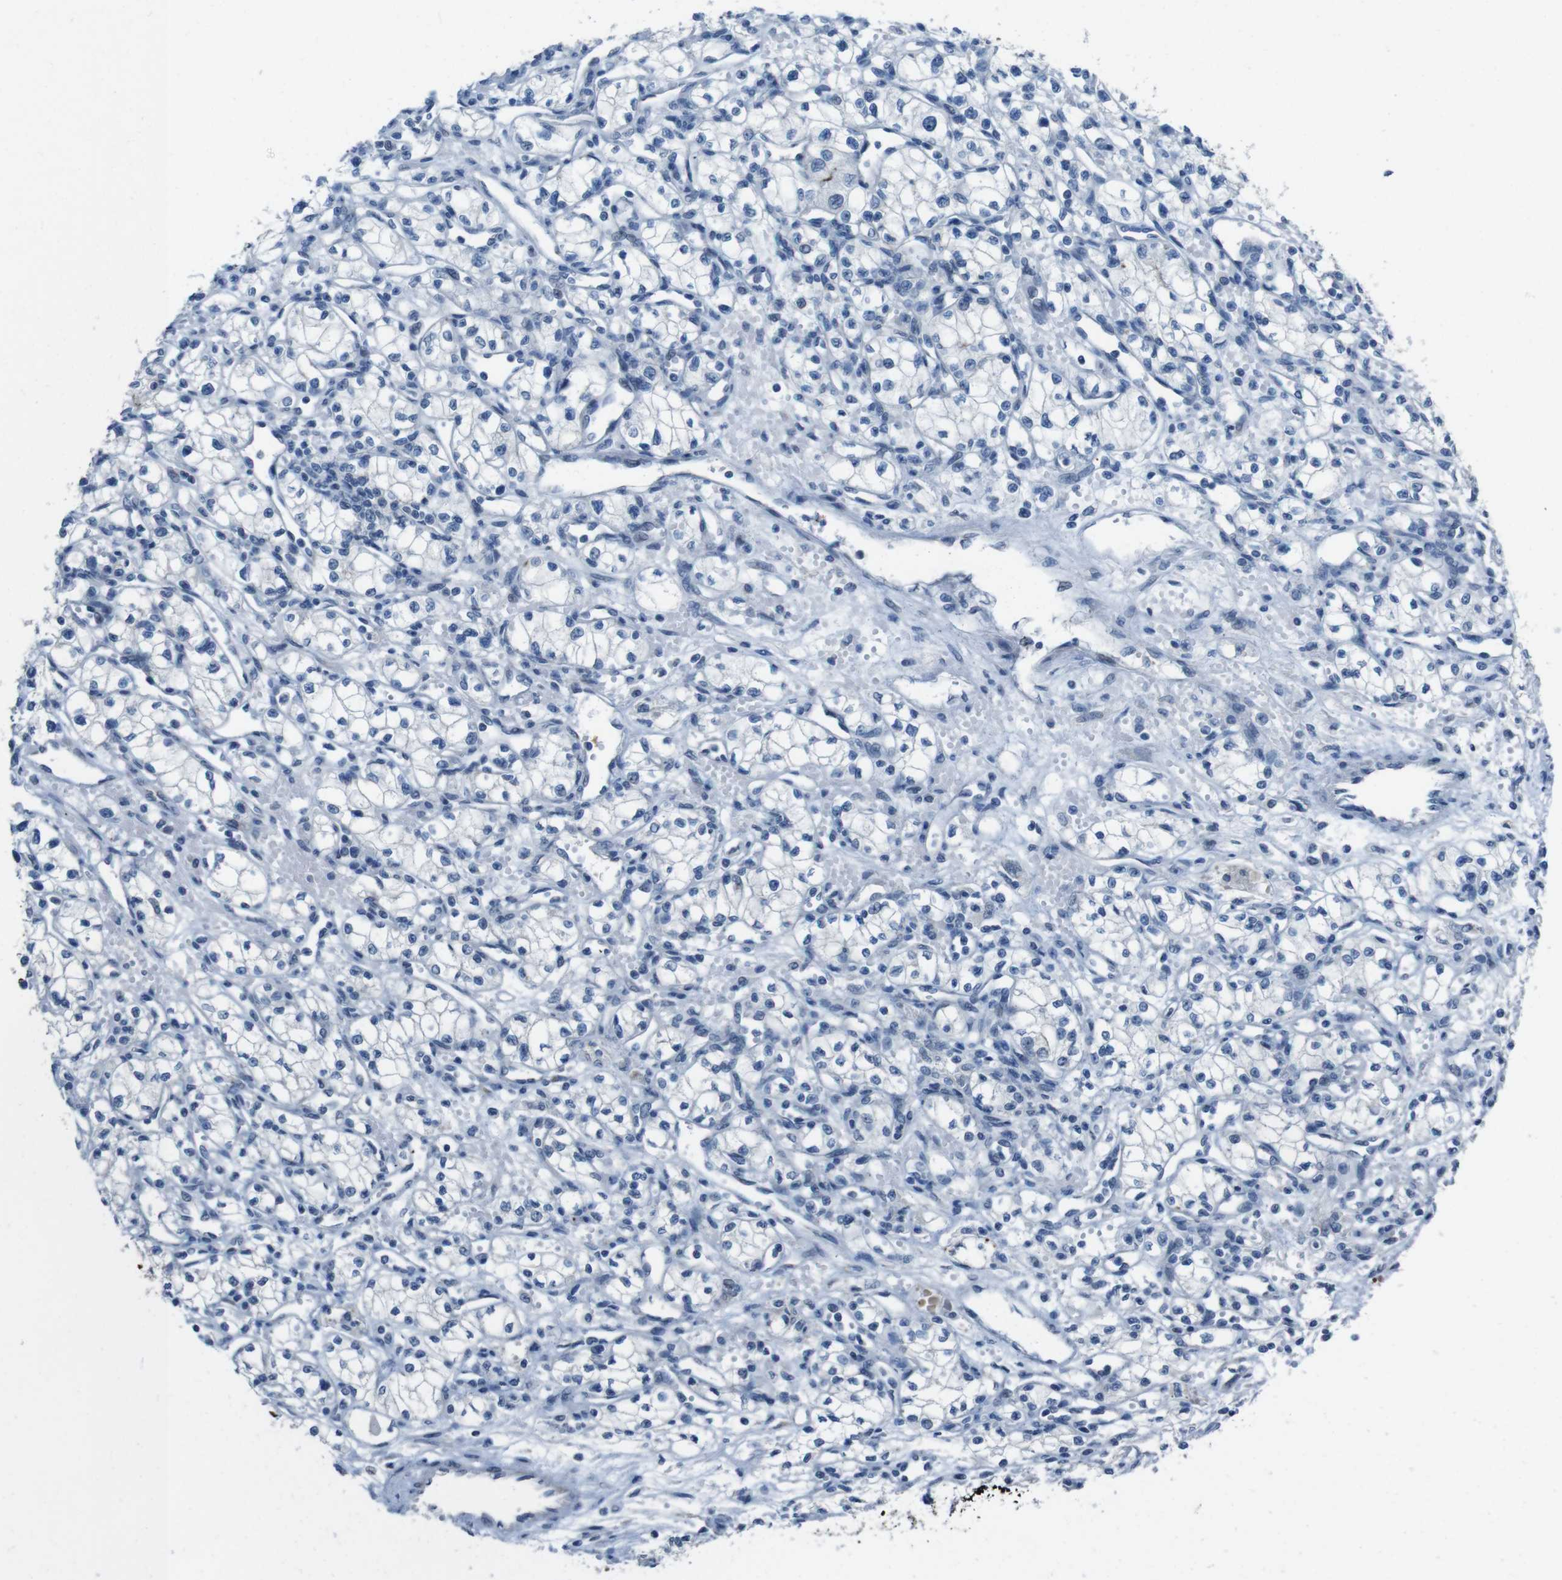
{"staining": {"intensity": "moderate", "quantity": "<25%", "location": "cytoplasmic/membranous"}, "tissue": "renal cancer", "cell_type": "Tumor cells", "image_type": "cancer", "snomed": [{"axis": "morphology", "description": "Normal tissue, NOS"}, {"axis": "morphology", "description": "Adenocarcinoma, NOS"}, {"axis": "topography", "description": "Kidney"}], "caption": "About <25% of tumor cells in adenocarcinoma (renal) display moderate cytoplasmic/membranous protein positivity as visualized by brown immunohistochemical staining.", "gene": "CDHR2", "patient": {"sex": "male", "age": 59}}